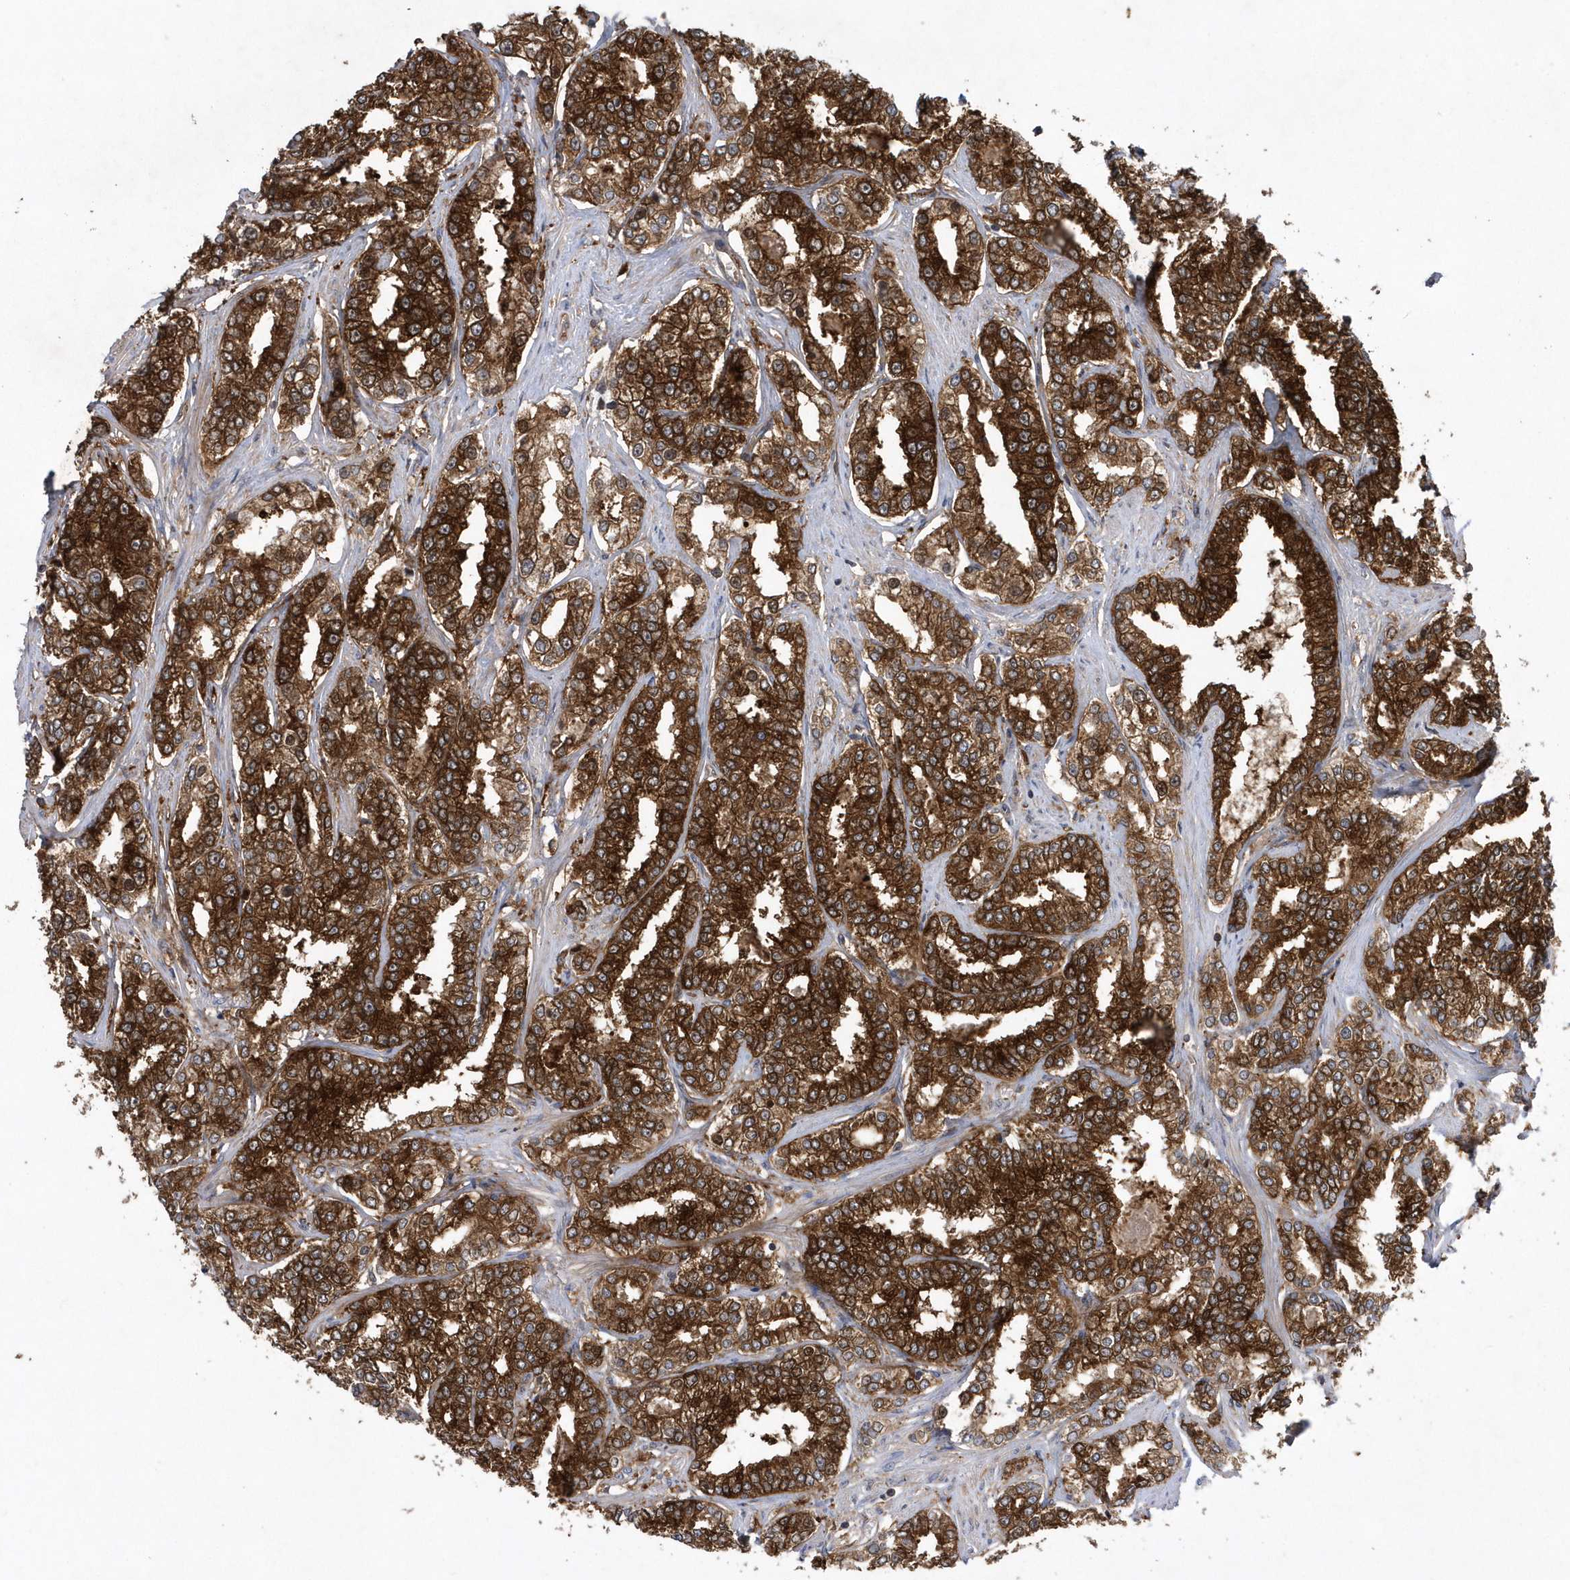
{"staining": {"intensity": "strong", "quantity": ">75%", "location": "cytoplasmic/membranous"}, "tissue": "prostate cancer", "cell_type": "Tumor cells", "image_type": "cancer", "snomed": [{"axis": "morphology", "description": "Normal tissue, NOS"}, {"axis": "morphology", "description": "Adenocarcinoma, High grade"}, {"axis": "topography", "description": "Prostate"}], "caption": "Immunohistochemistry (DAB) staining of human prostate high-grade adenocarcinoma displays strong cytoplasmic/membranous protein expression in approximately >75% of tumor cells.", "gene": "PAICS", "patient": {"sex": "male", "age": 83}}